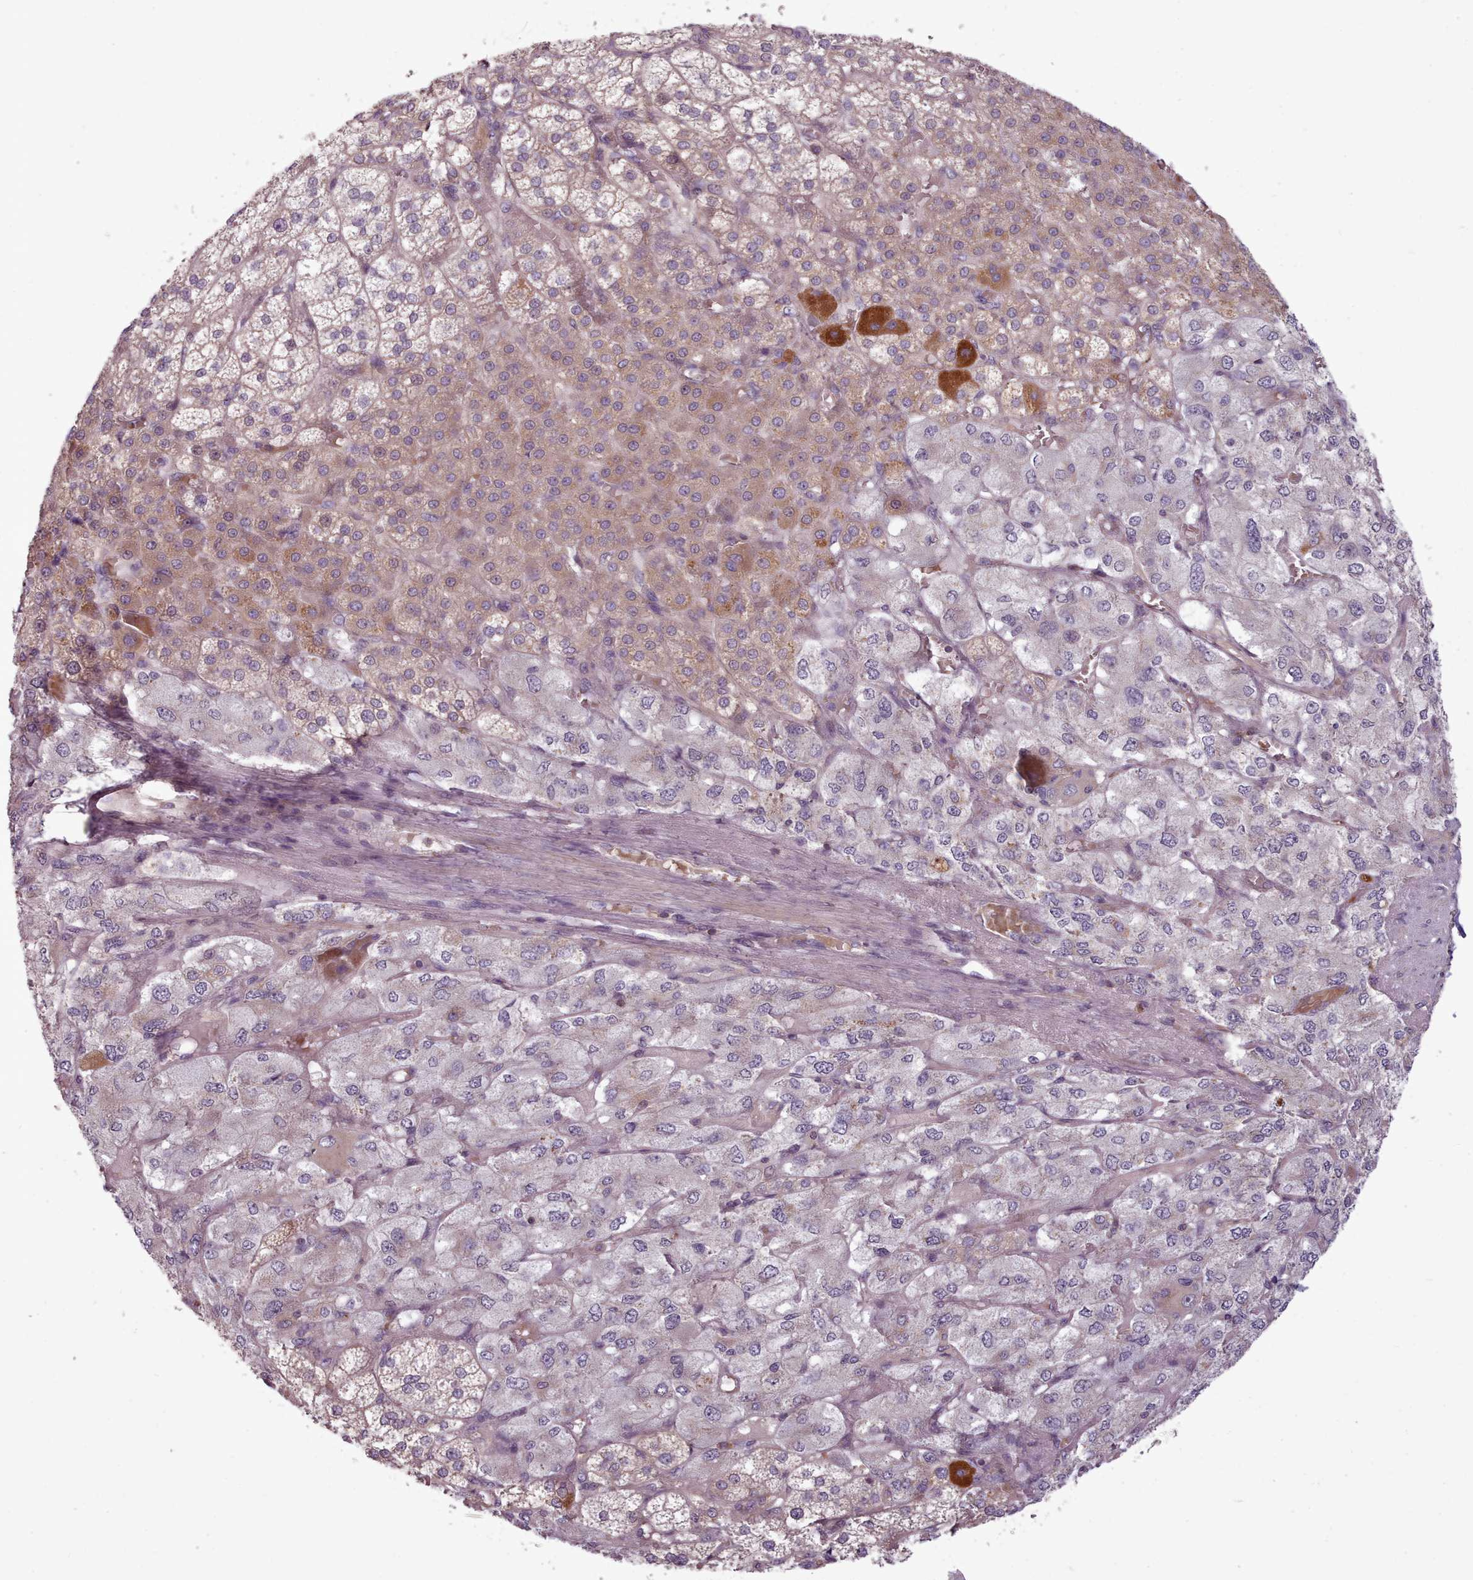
{"staining": {"intensity": "moderate", "quantity": "25%-75%", "location": "cytoplasmic/membranous"}, "tissue": "adrenal gland", "cell_type": "Glandular cells", "image_type": "normal", "snomed": [{"axis": "morphology", "description": "Normal tissue, NOS"}, {"axis": "topography", "description": "Adrenal gland"}], "caption": "Immunohistochemistry (IHC) micrograph of unremarkable adrenal gland: human adrenal gland stained using immunohistochemistry (IHC) demonstrates medium levels of moderate protein expression localized specifically in the cytoplasmic/membranous of glandular cells, appearing as a cytoplasmic/membranous brown color.", "gene": "NT5DC2", "patient": {"sex": "female", "age": 60}}